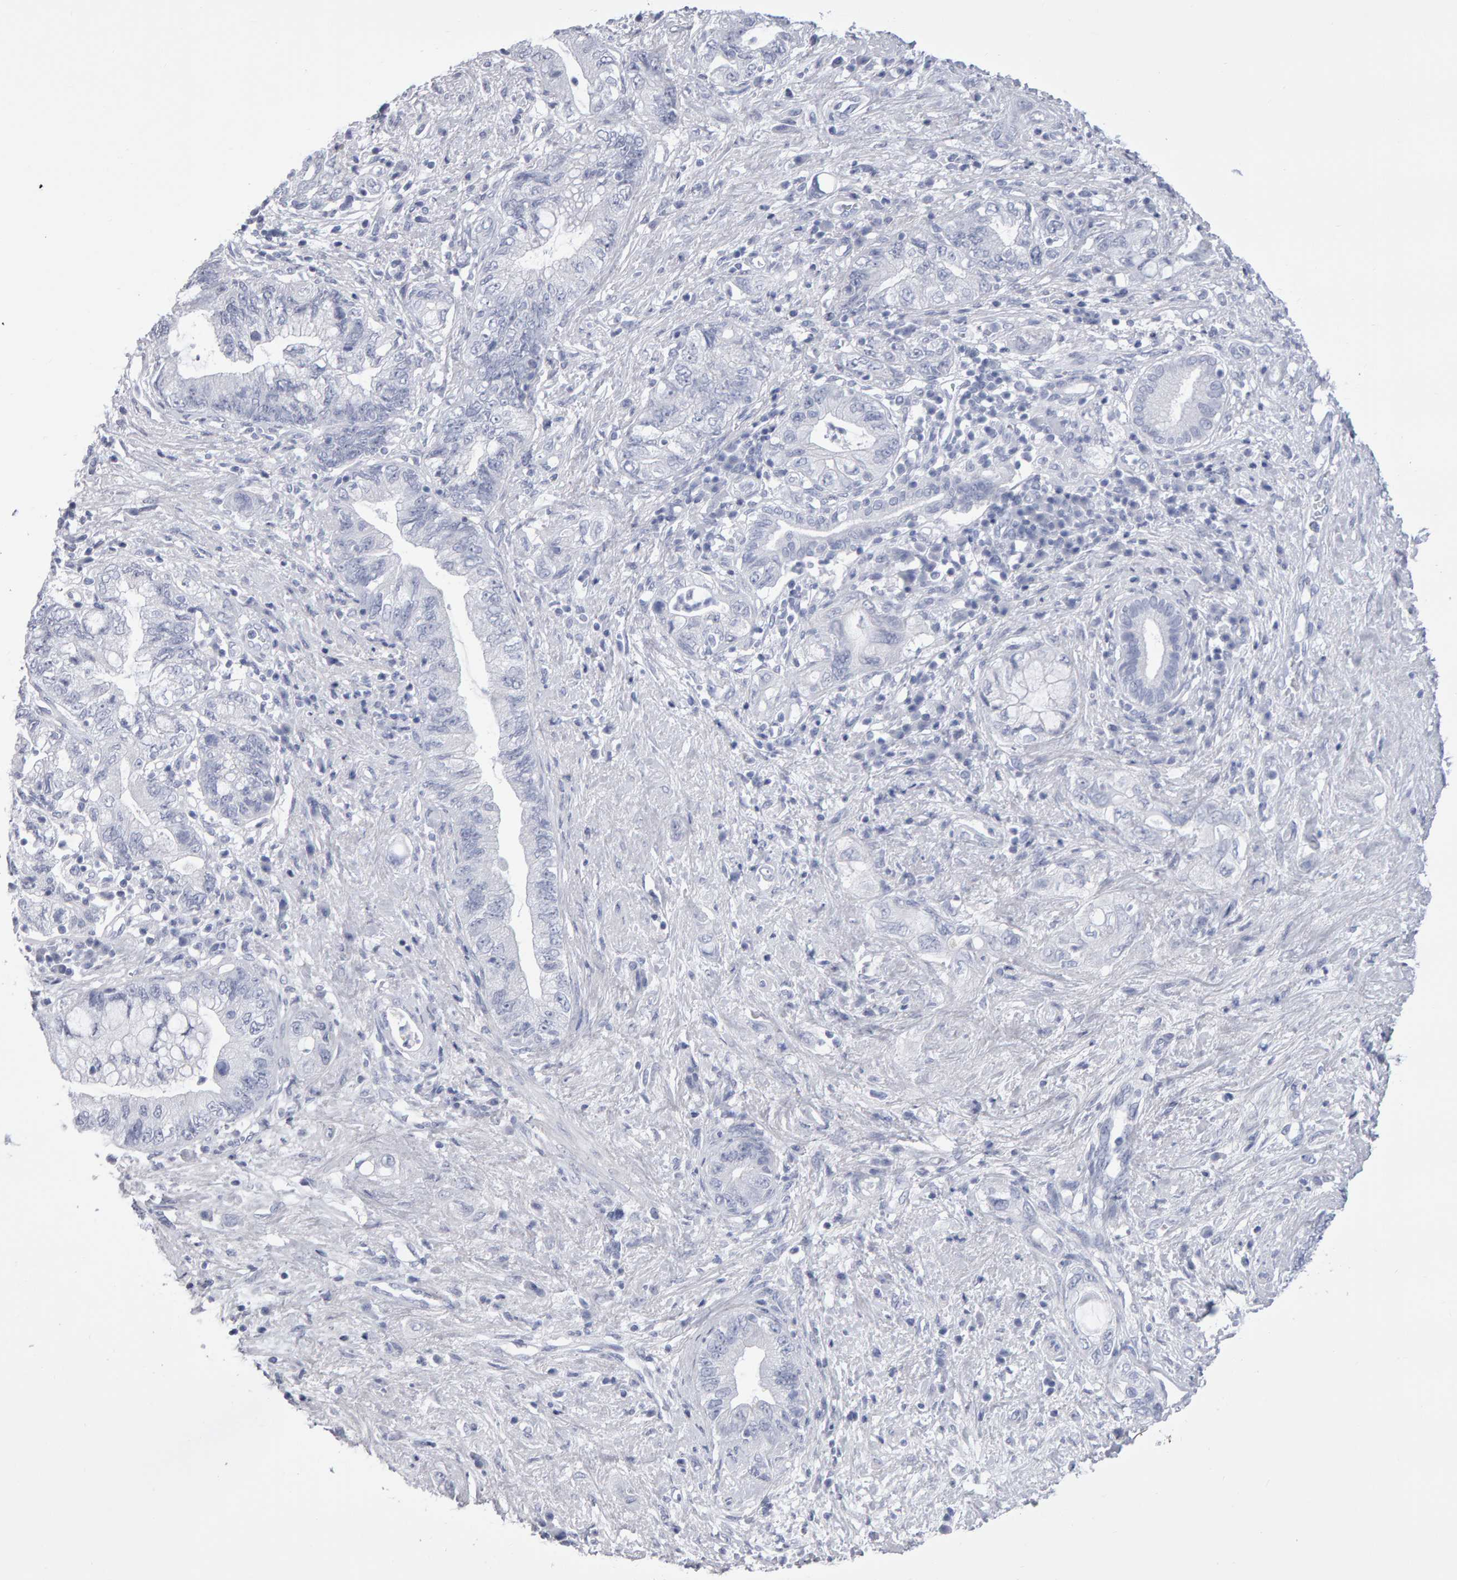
{"staining": {"intensity": "negative", "quantity": "none", "location": "none"}, "tissue": "pancreatic cancer", "cell_type": "Tumor cells", "image_type": "cancer", "snomed": [{"axis": "morphology", "description": "Adenocarcinoma, NOS"}, {"axis": "topography", "description": "Pancreas"}], "caption": "Pancreatic adenocarcinoma was stained to show a protein in brown. There is no significant staining in tumor cells. (DAB (3,3'-diaminobenzidine) immunohistochemistry (IHC) visualized using brightfield microscopy, high magnification).", "gene": "NCDN", "patient": {"sex": "female", "age": 73}}